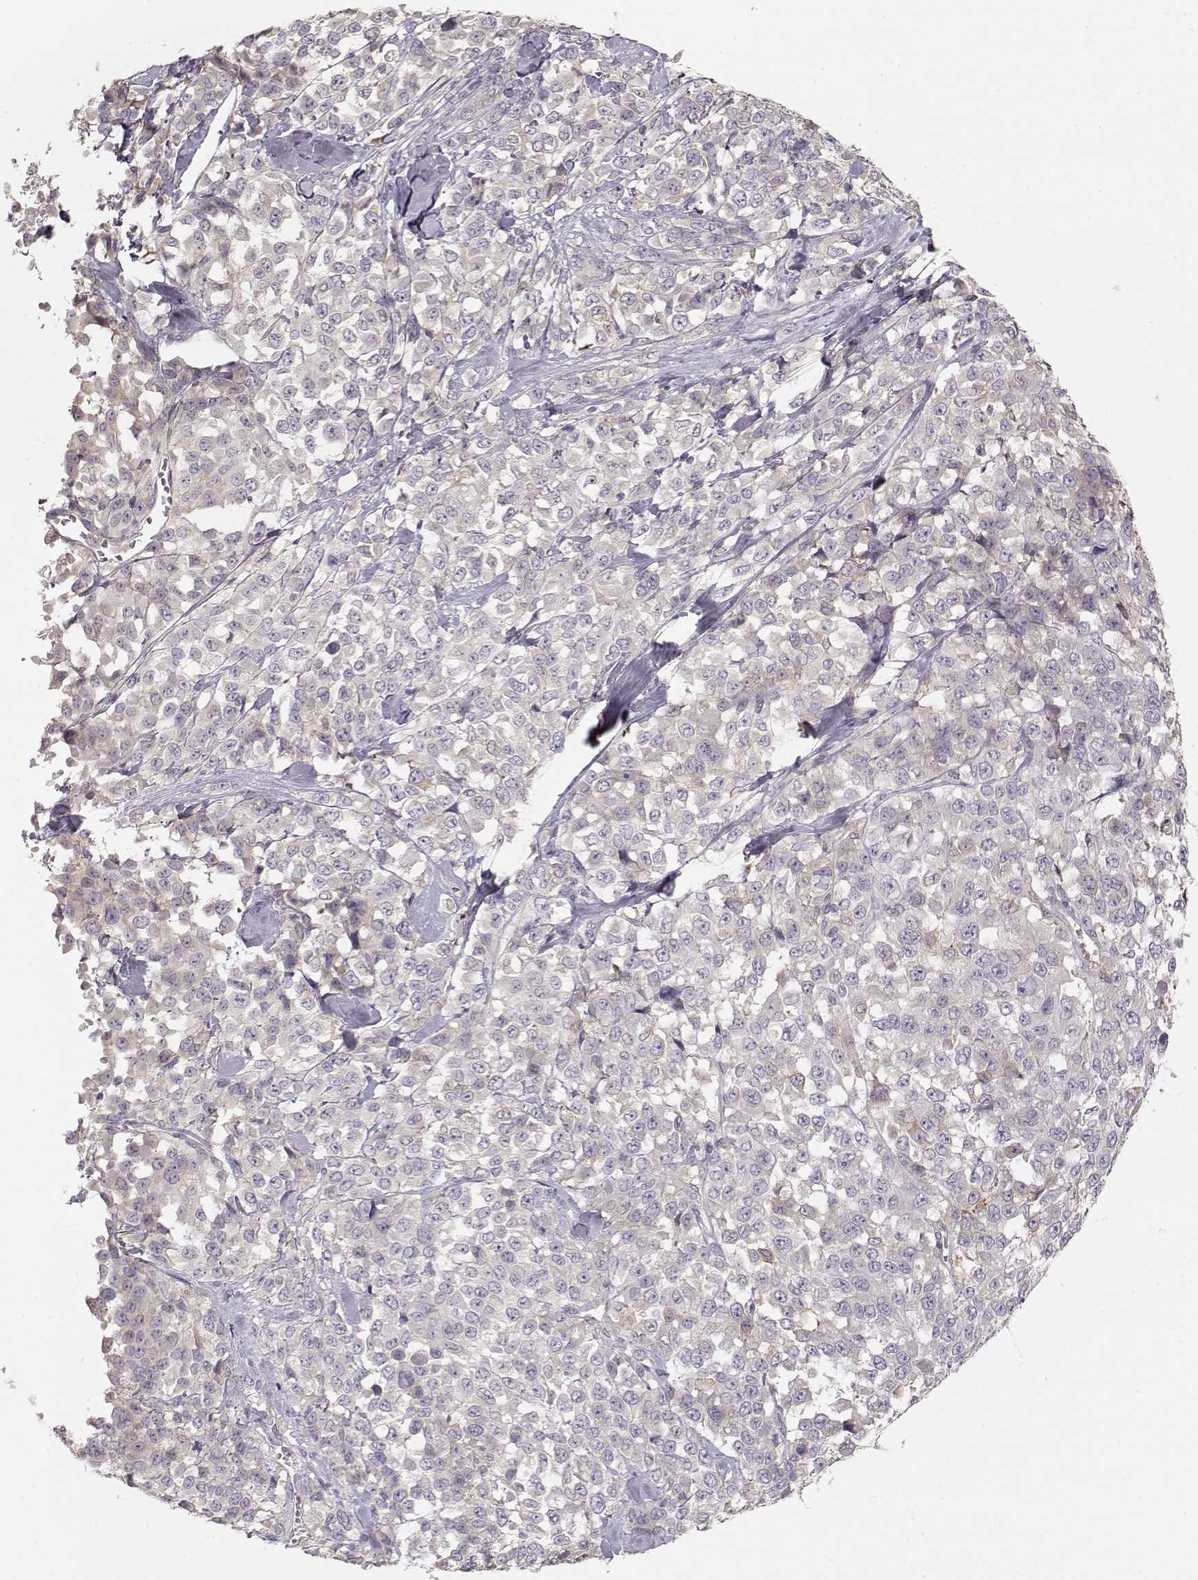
{"staining": {"intensity": "negative", "quantity": "none", "location": "none"}, "tissue": "melanoma", "cell_type": "Tumor cells", "image_type": "cancer", "snomed": [{"axis": "morphology", "description": "Malignant melanoma, Metastatic site"}, {"axis": "topography", "description": "Skin"}], "caption": "Malignant melanoma (metastatic site) stained for a protein using immunohistochemistry exhibits no positivity tumor cells.", "gene": "ARHGAP8", "patient": {"sex": "male", "age": 84}}